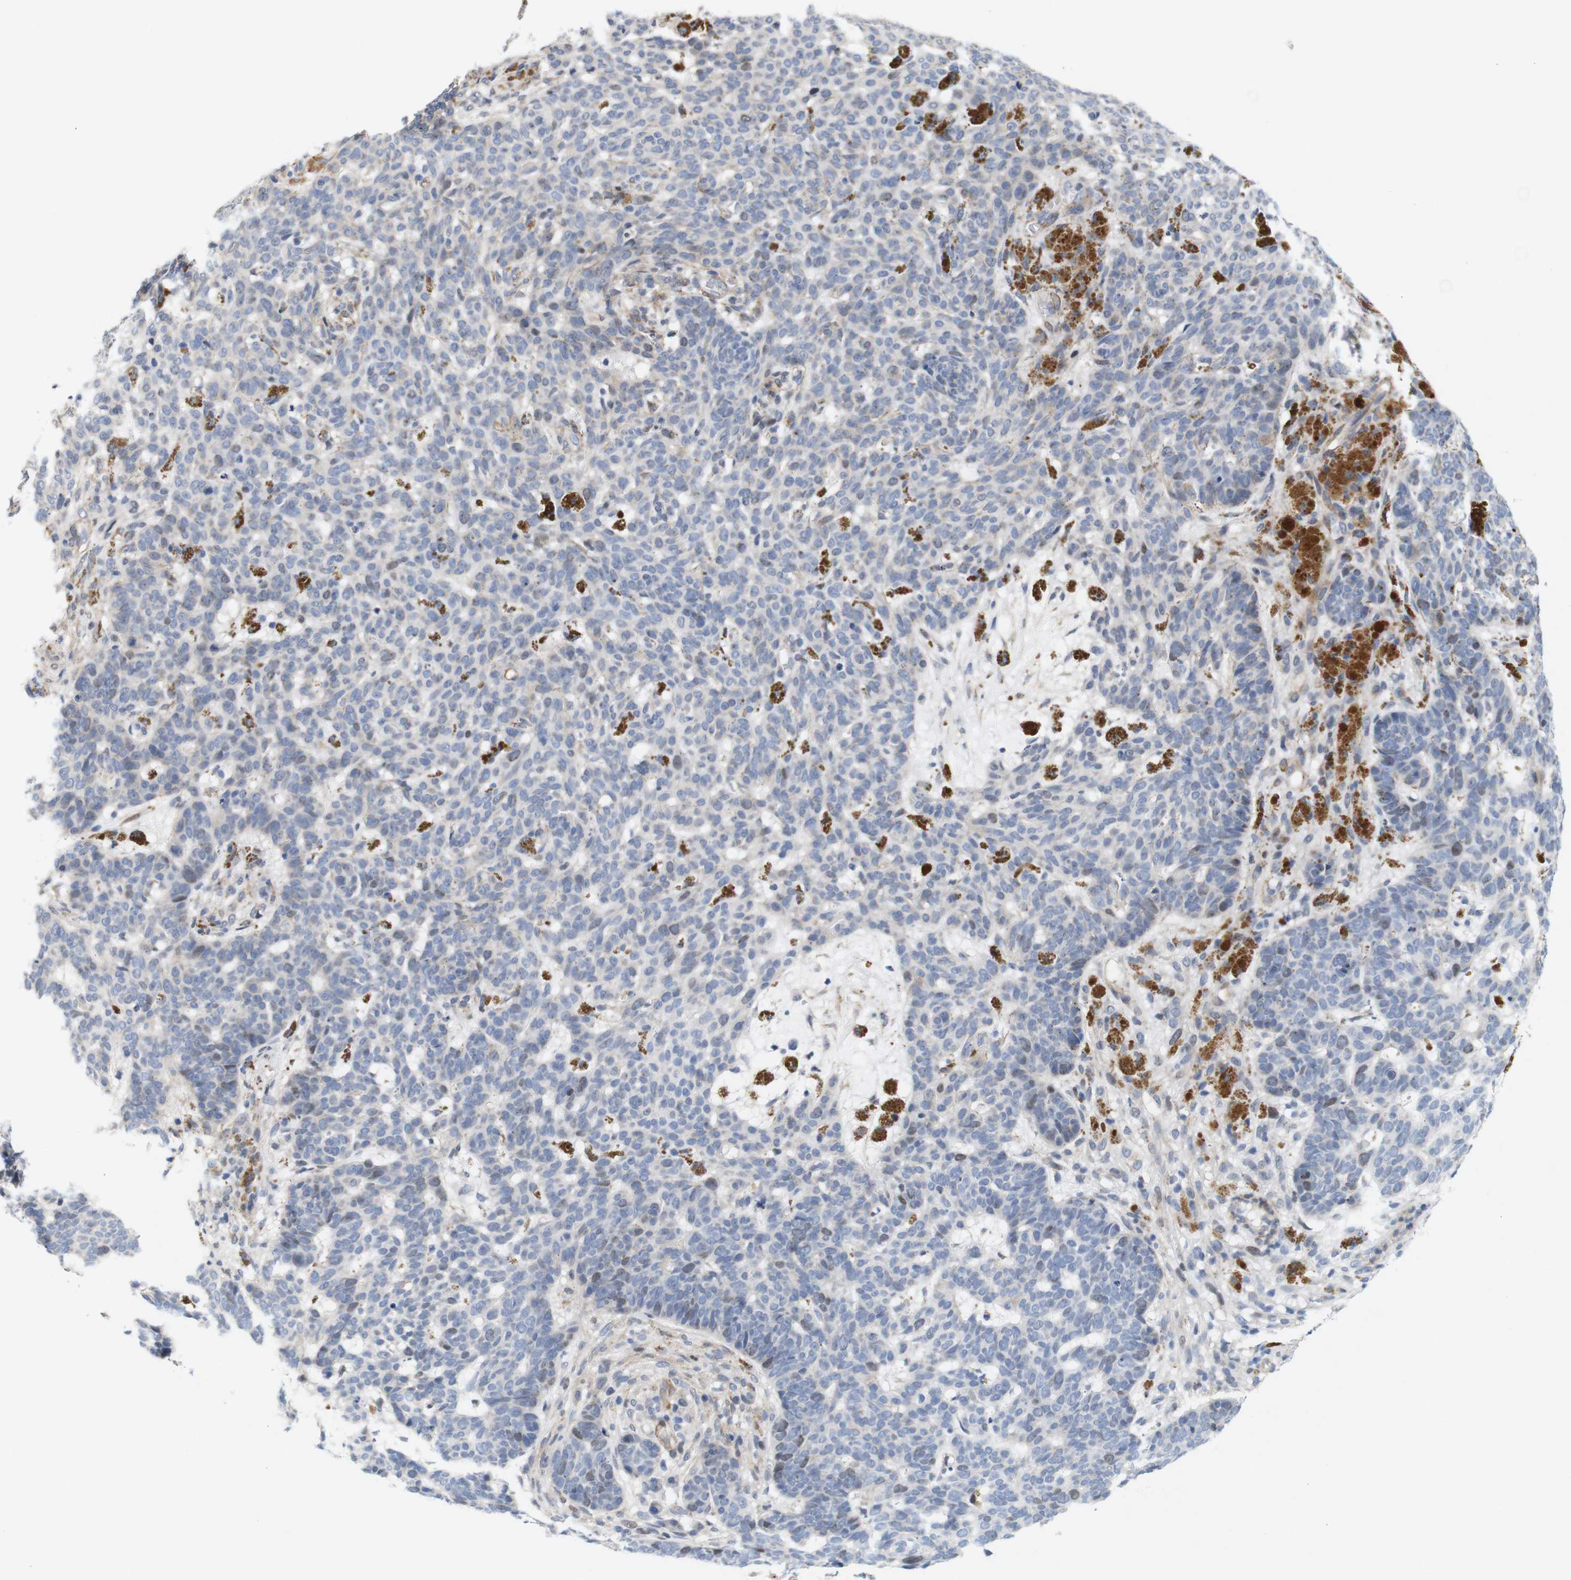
{"staining": {"intensity": "weak", "quantity": "<25%", "location": "cytoplasmic/membranous,nuclear"}, "tissue": "skin cancer", "cell_type": "Tumor cells", "image_type": "cancer", "snomed": [{"axis": "morphology", "description": "Basal cell carcinoma"}, {"axis": "topography", "description": "Skin"}], "caption": "An immunohistochemistry micrograph of basal cell carcinoma (skin) is shown. There is no staining in tumor cells of basal cell carcinoma (skin).", "gene": "CYB561", "patient": {"sex": "male", "age": 85}}